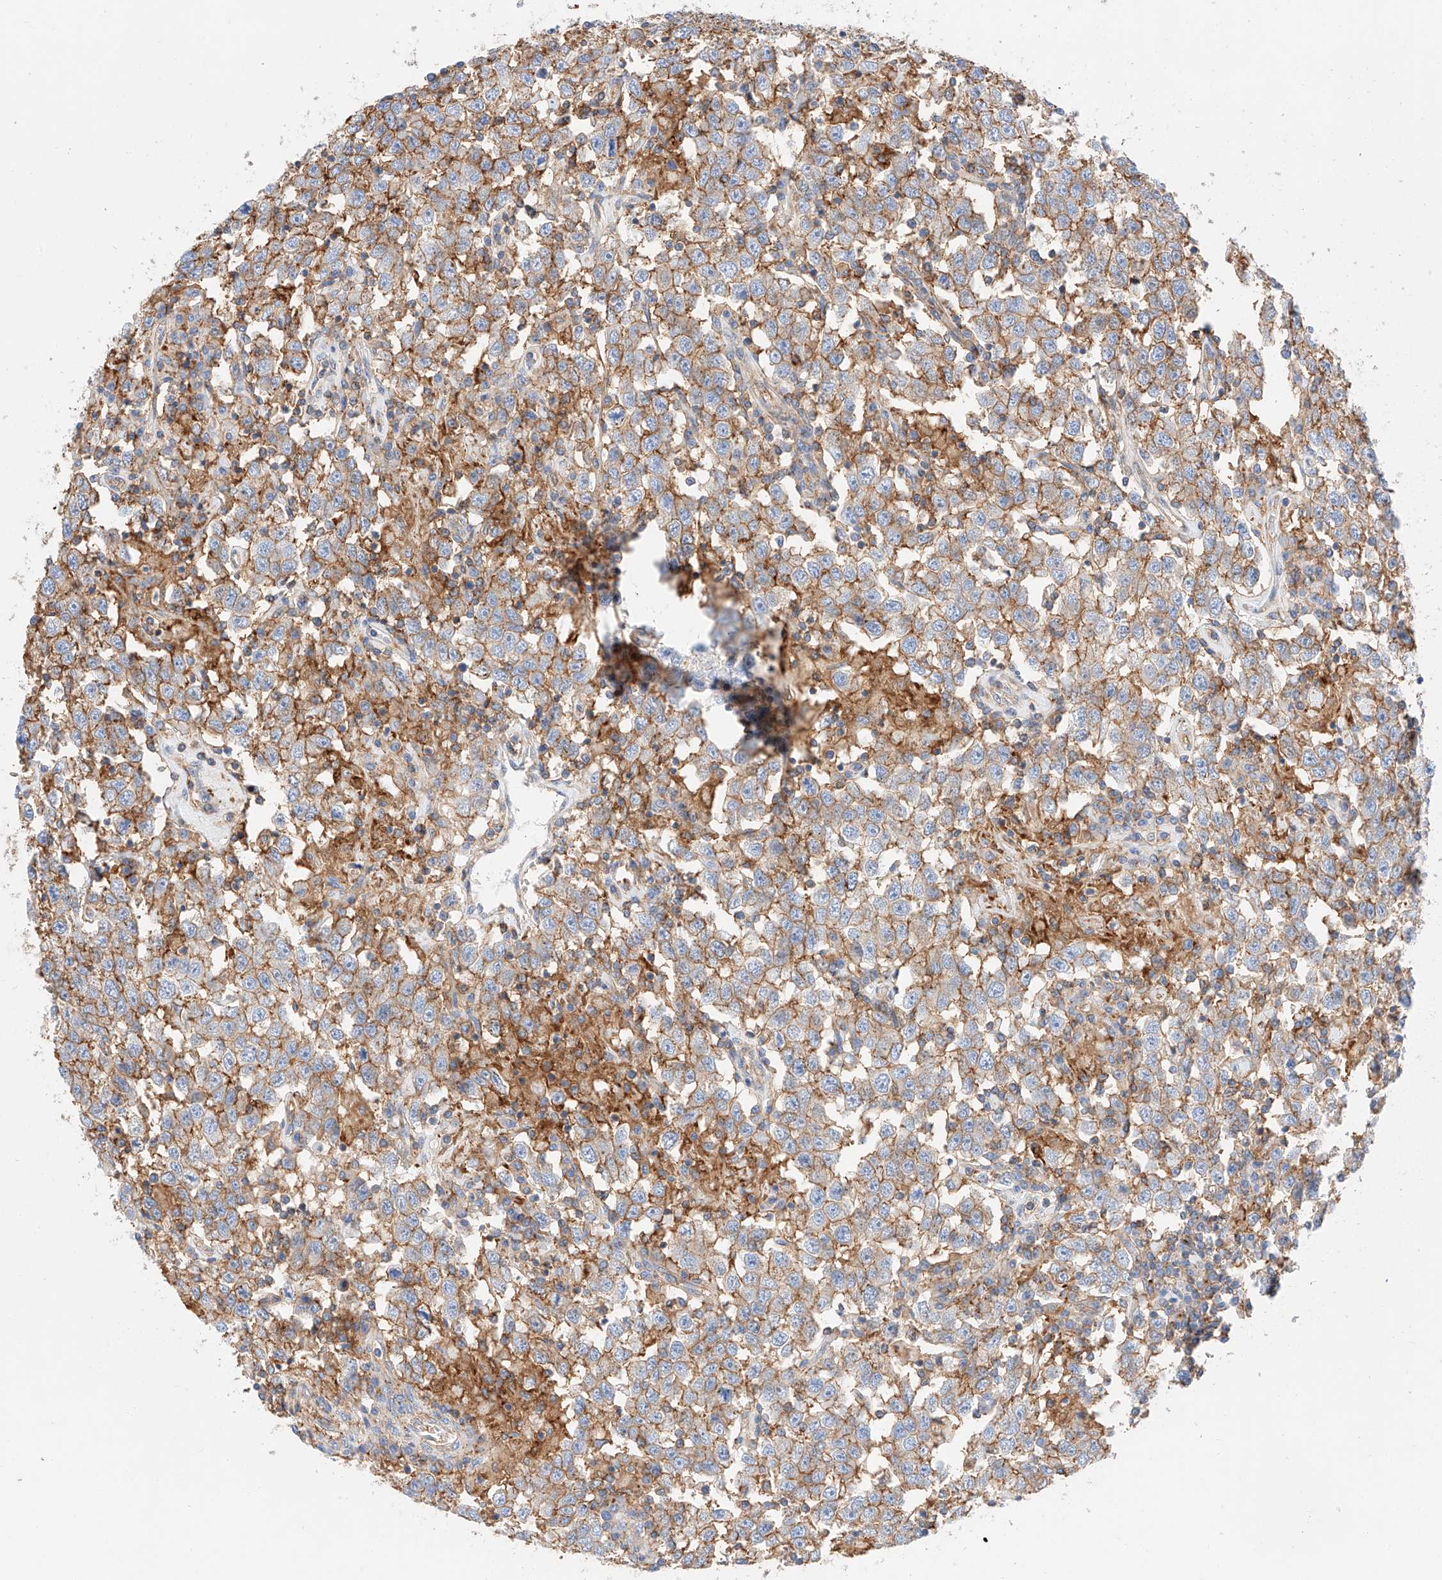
{"staining": {"intensity": "moderate", "quantity": ">75%", "location": "cytoplasmic/membranous"}, "tissue": "testis cancer", "cell_type": "Tumor cells", "image_type": "cancer", "snomed": [{"axis": "morphology", "description": "Seminoma, NOS"}, {"axis": "topography", "description": "Testis"}], "caption": "Testis cancer (seminoma) stained for a protein (brown) demonstrates moderate cytoplasmic/membranous positive positivity in about >75% of tumor cells.", "gene": "HAUS4", "patient": {"sex": "male", "age": 41}}